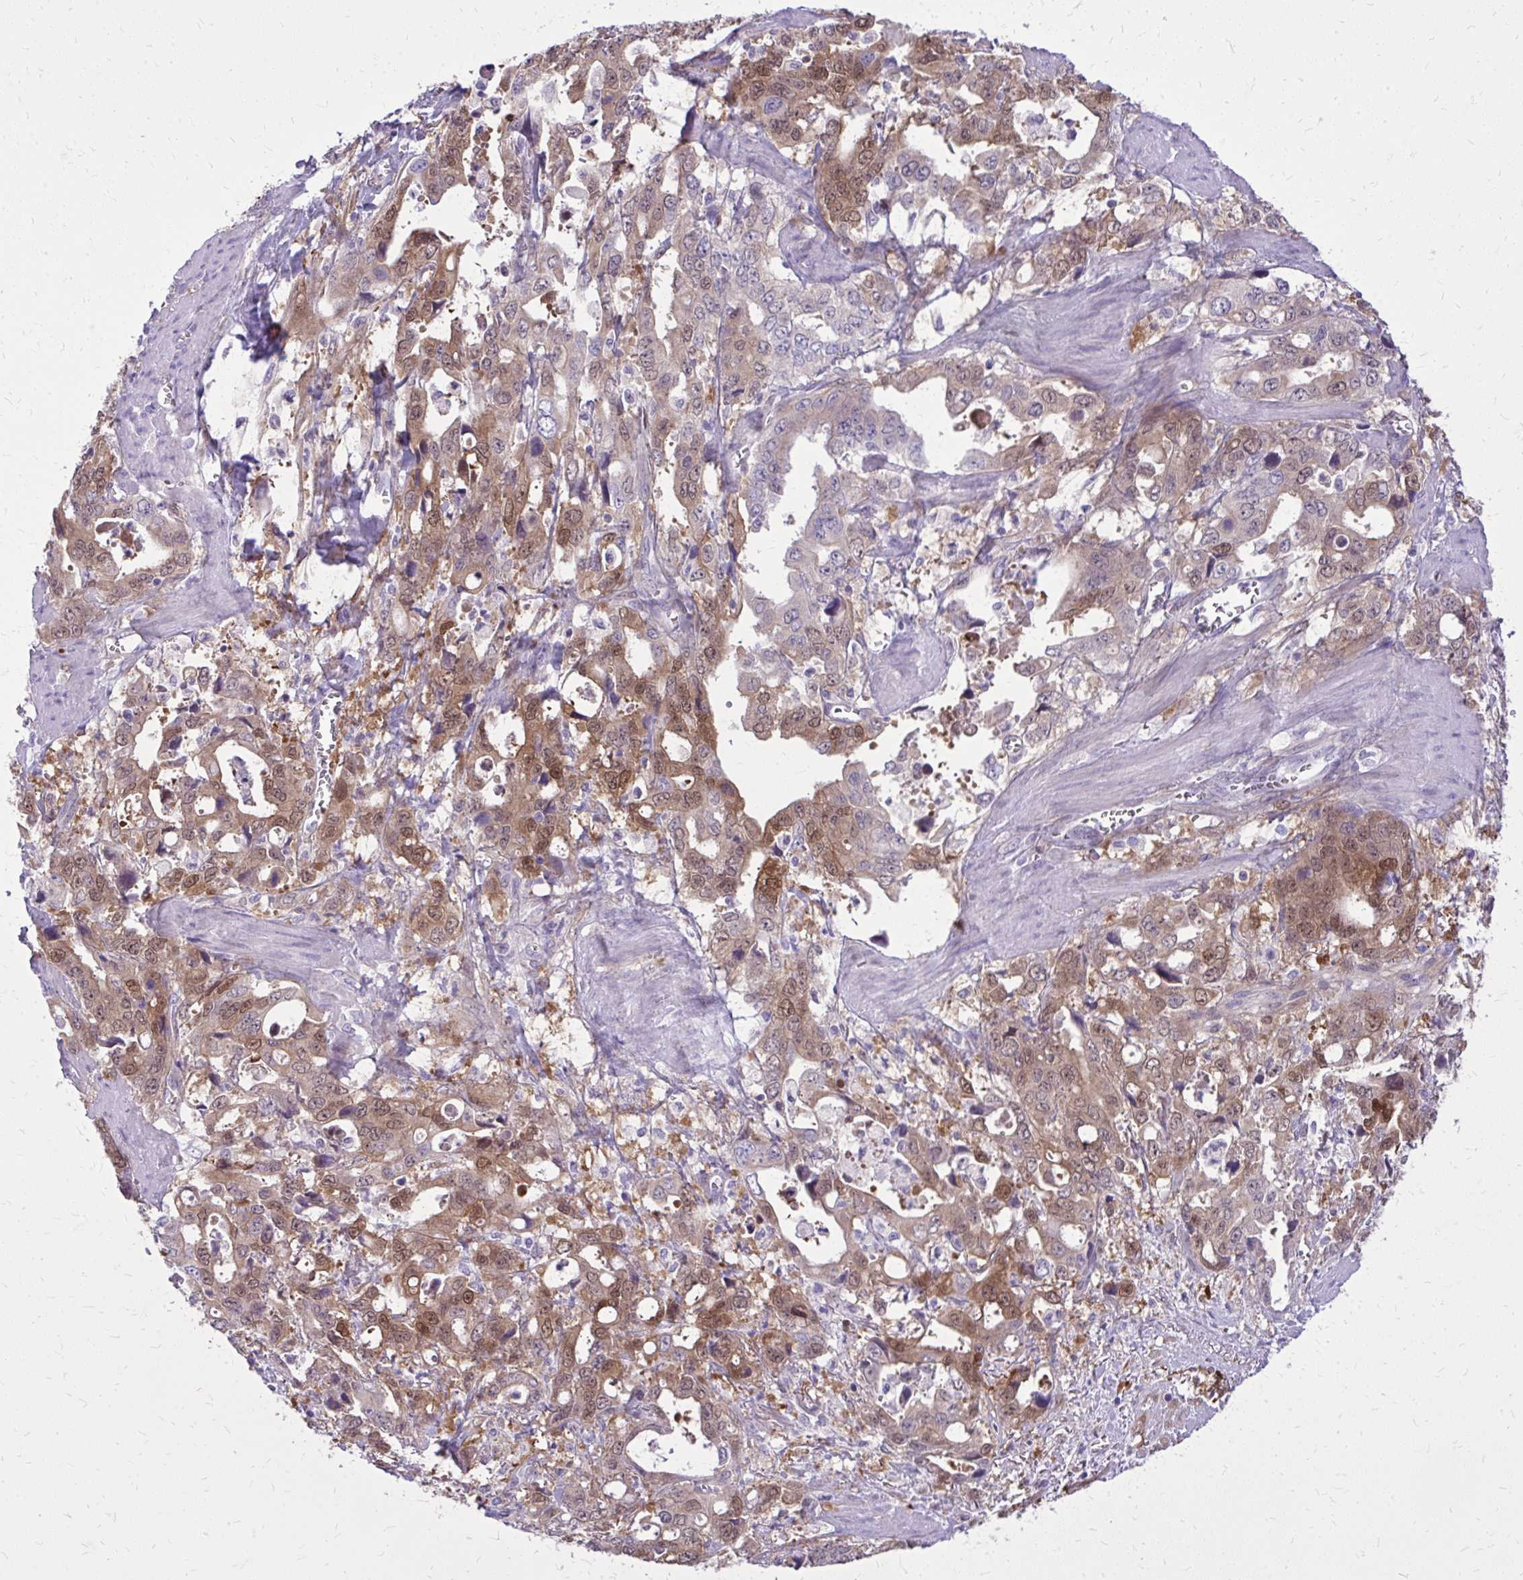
{"staining": {"intensity": "moderate", "quantity": ">75%", "location": "cytoplasmic/membranous,nuclear"}, "tissue": "stomach cancer", "cell_type": "Tumor cells", "image_type": "cancer", "snomed": [{"axis": "morphology", "description": "Adenocarcinoma, NOS"}, {"axis": "topography", "description": "Stomach, upper"}], "caption": "Protein staining of stomach cancer tissue displays moderate cytoplasmic/membranous and nuclear positivity in approximately >75% of tumor cells.", "gene": "NNMT", "patient": {"sex": "male", "age": 74}}